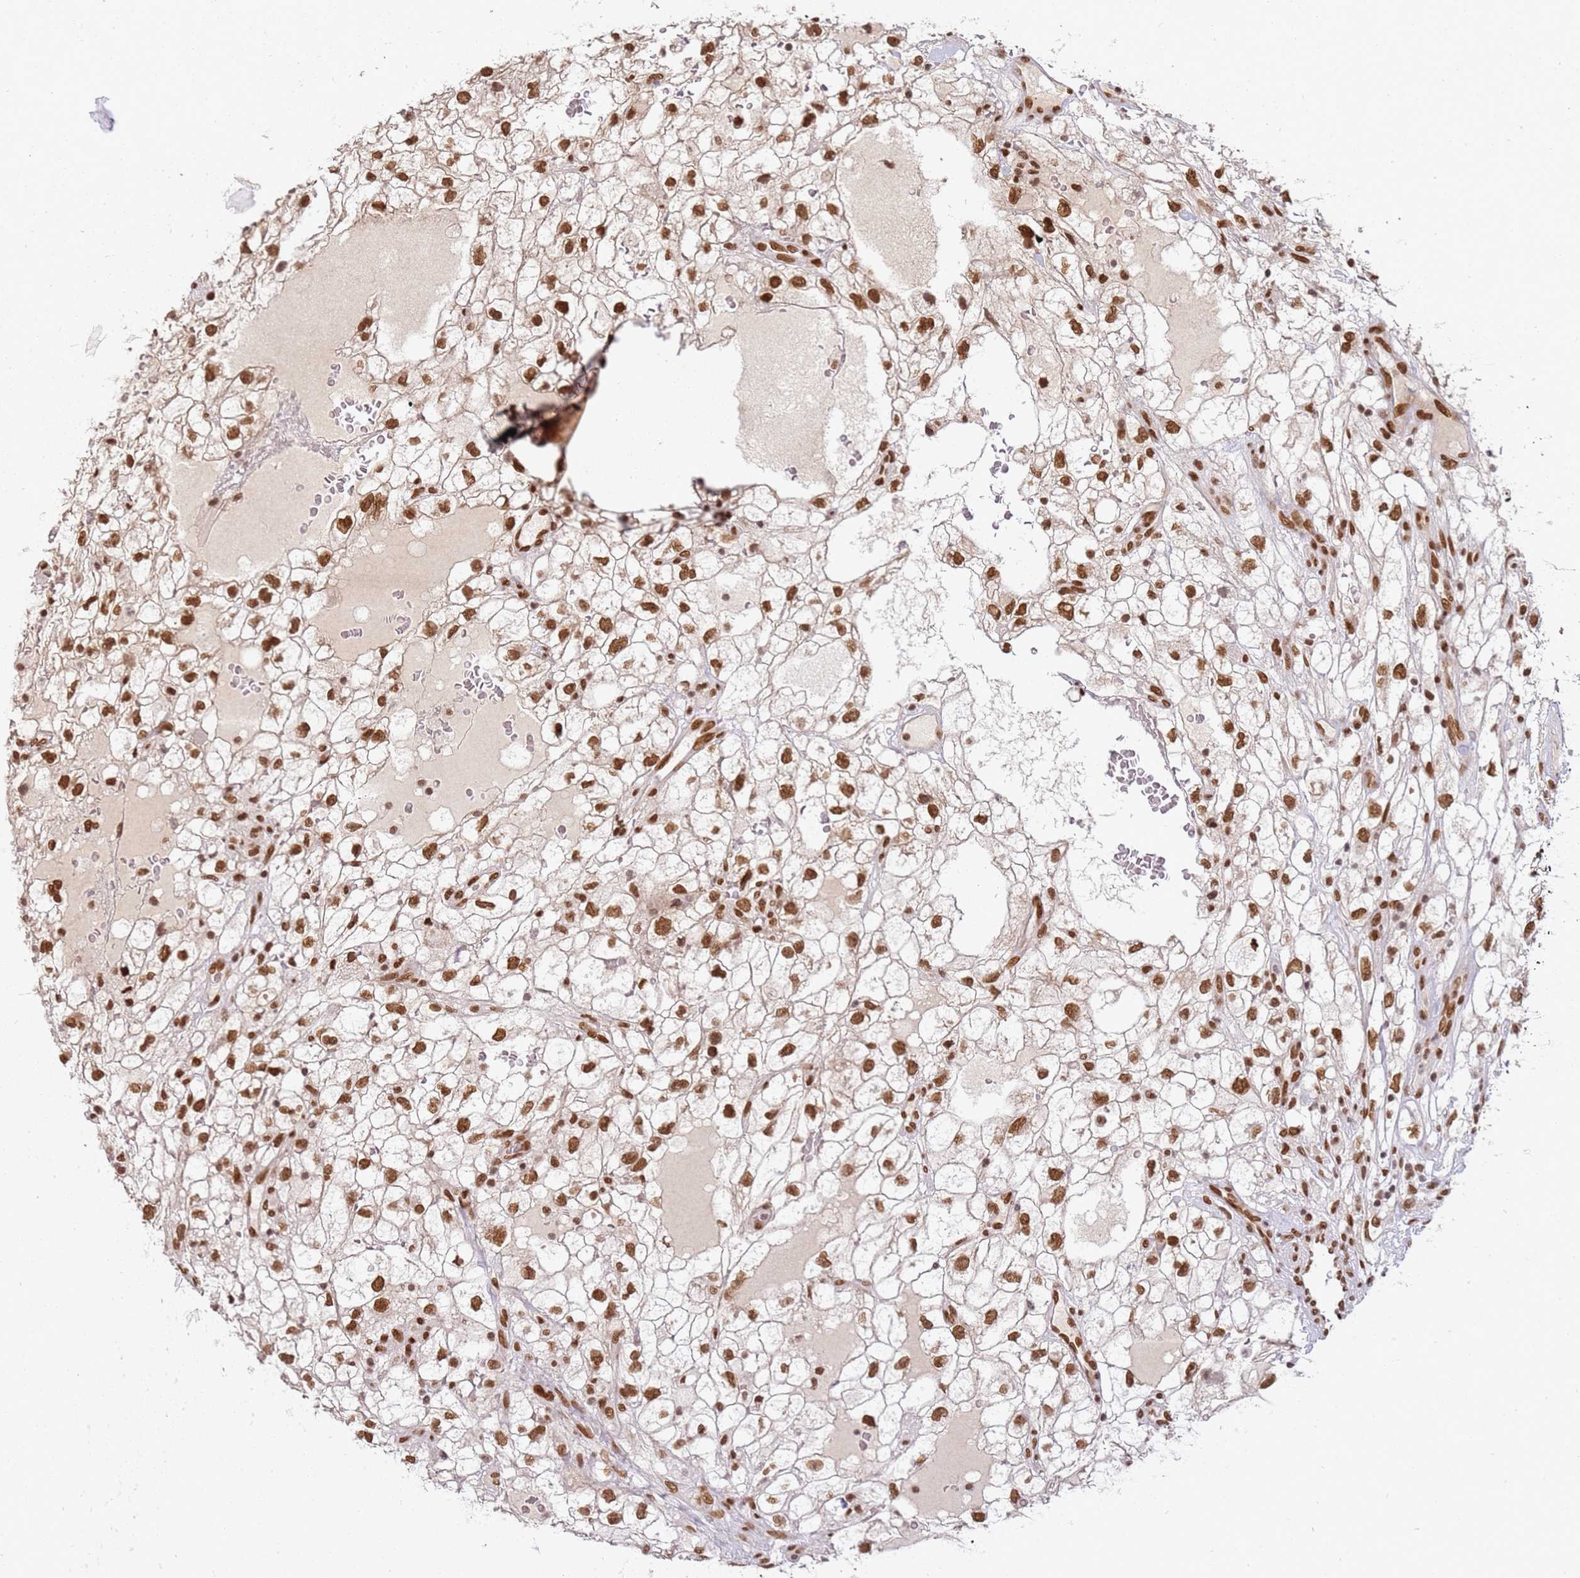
{"staining": {"intensity": "moderate", "quantity": ">75%", "location": "nuclear"}, "tissue": "renal cancer", "cell_type": "Tumor cells", "image_type": "cancer", "snomed": [{"axis": "morphology", "description": "Adenocarcinoma, NOS"}, {"axis": "topography", "description": "Kidney"}], "caption": "This micrograph reveals IHC staining of human renal cancer (adenocarcinoma), with medium moderate nuclear expression in about >75% of tumor cells.", "gene": "TENT4A", "patient": {"sex": "male", "age": 59}}